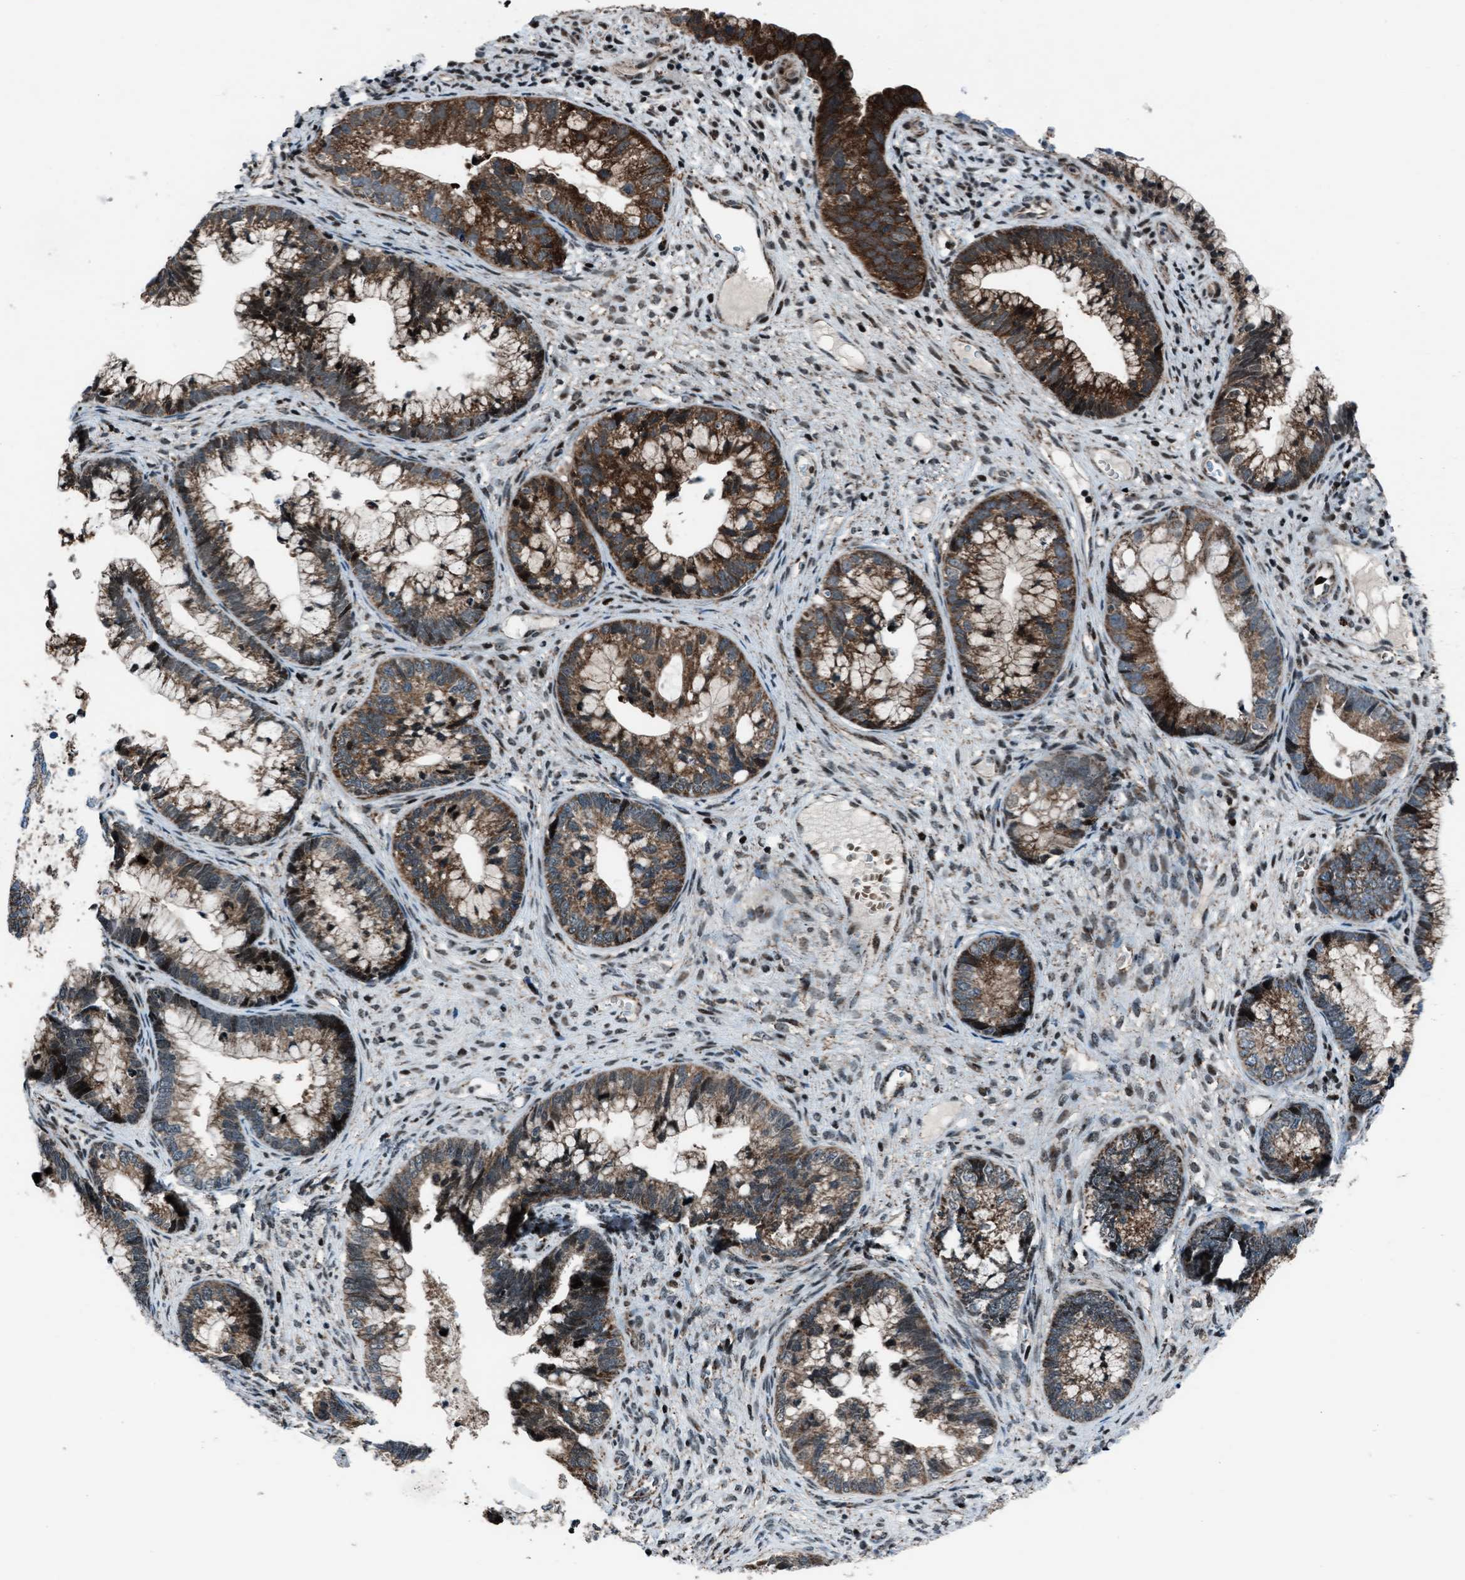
{"staining": {"intensity": "moderate", "quantity": ">75%", "location": "cytoplasmic/membranous"}, "tissue": "cervical cancer", "cell_type": "Tumor cells", "image_type": "cancer", "snomed": [{"axis": "morphology", "description": "Adenocarcinoma, NOS"}, {"axis": "topography", "description": "Cervix"}], "caption": "A brown stain highlights moderate cytoplasmic/membranous positivity of a protein in human adenocarcinoma (cervical) tumor cells.", "gene": "MORC3", "patient": {"sex": "female", "age": 44}}